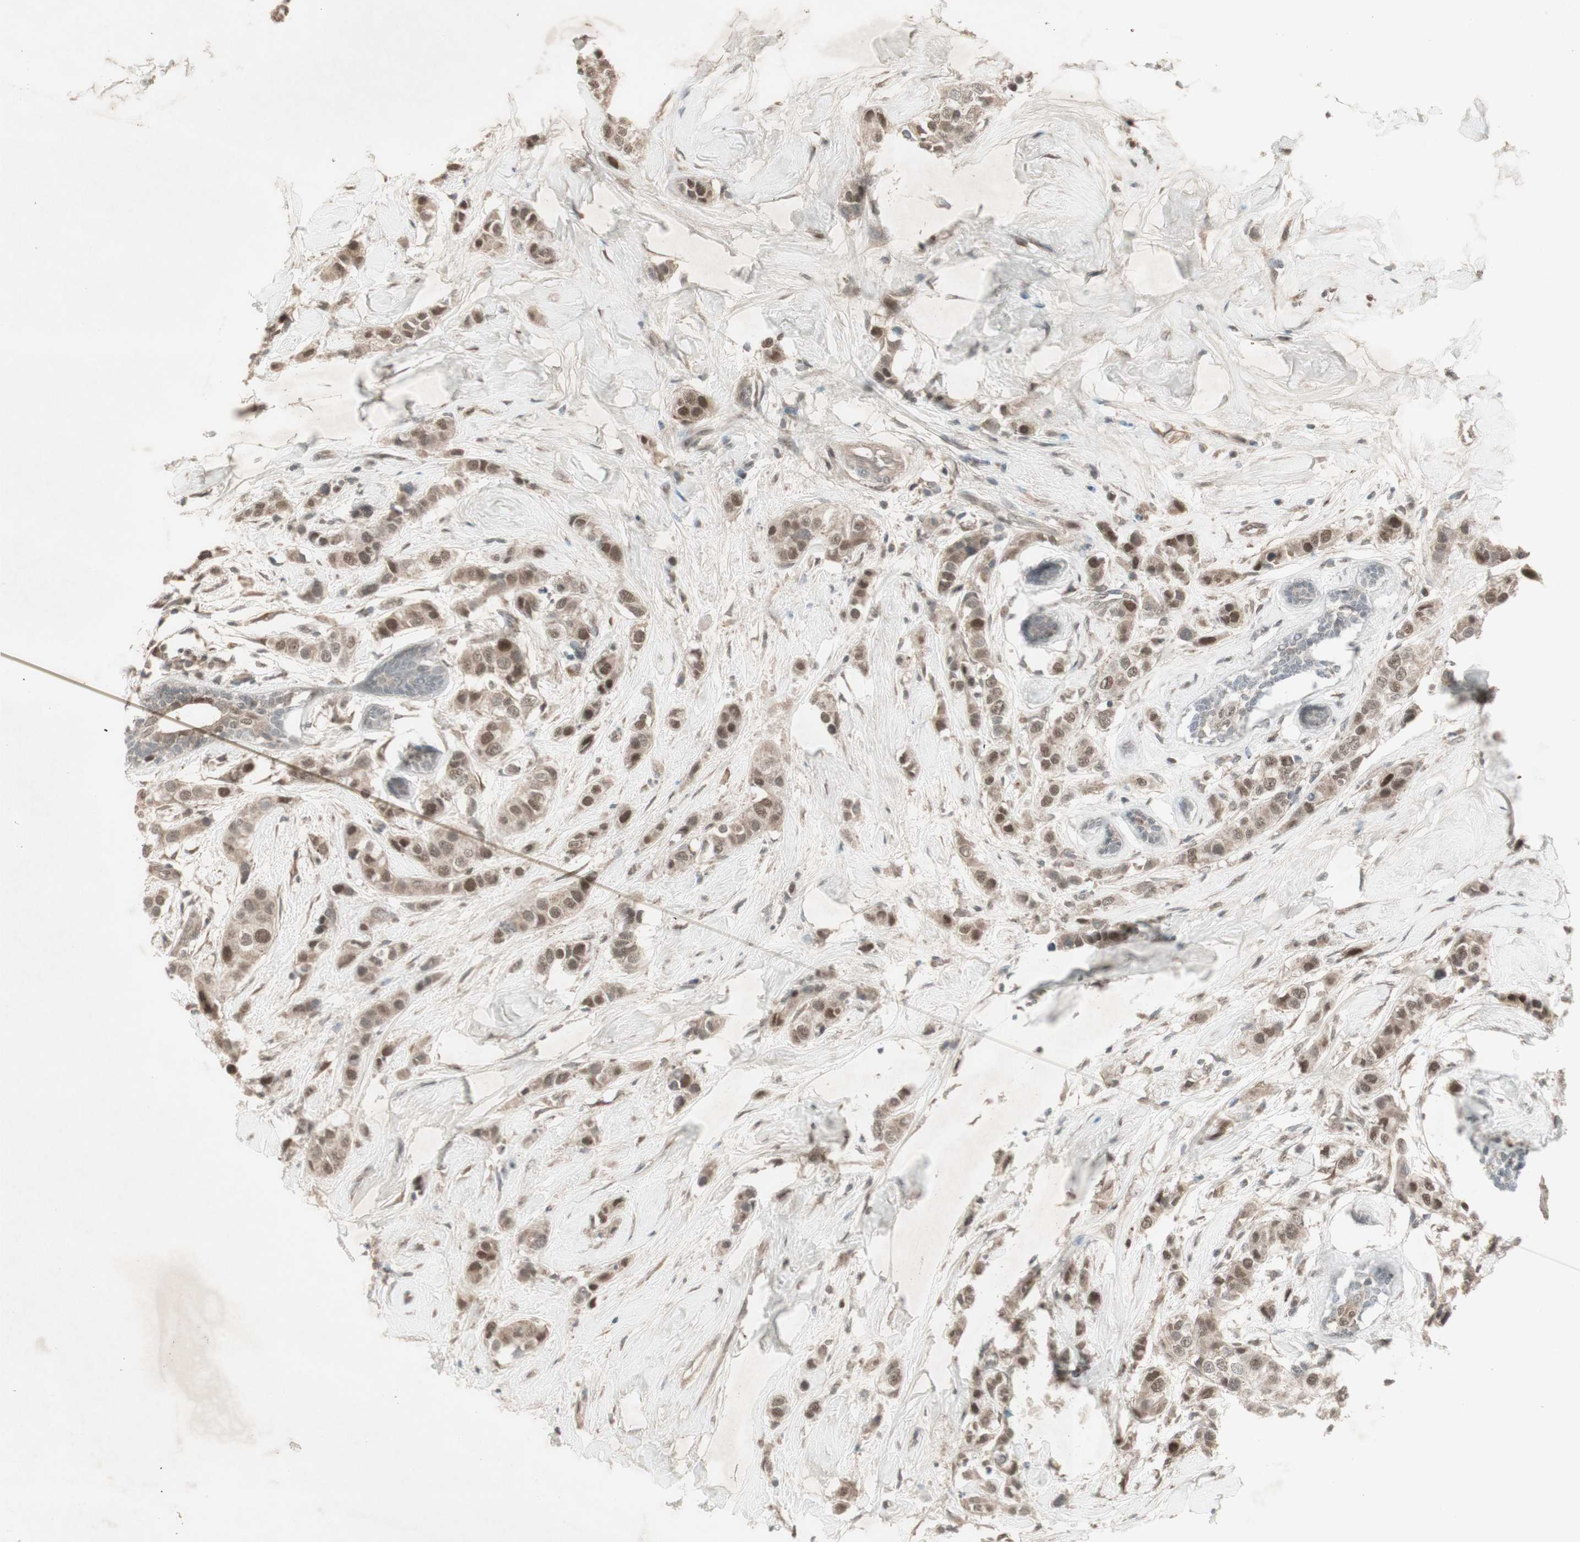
{"staining": {"intensity": "weak", "quantity": ">75%", "location": "cytoplasmic/membranous,nuclear"}, "tissue": "breast cancer", "cell_type": "Tumor cells", "image_type": "cancer", "snomed": [{"axis": "morphology", "description": "Normal tissue, NOS"}, {"axis": "morphology", "description": "Duct carcinoma"}, {"axis": "topography", "description": "Breast"}], "caption": "The image exhibits a brown stain indicating the presence of a protein in the cytoplasmic/membranous and nuclear of tumor cells in breast intraductal carcinoma.", "gene": "MSH6", "patient": {"sex": "female", "age": 50}}